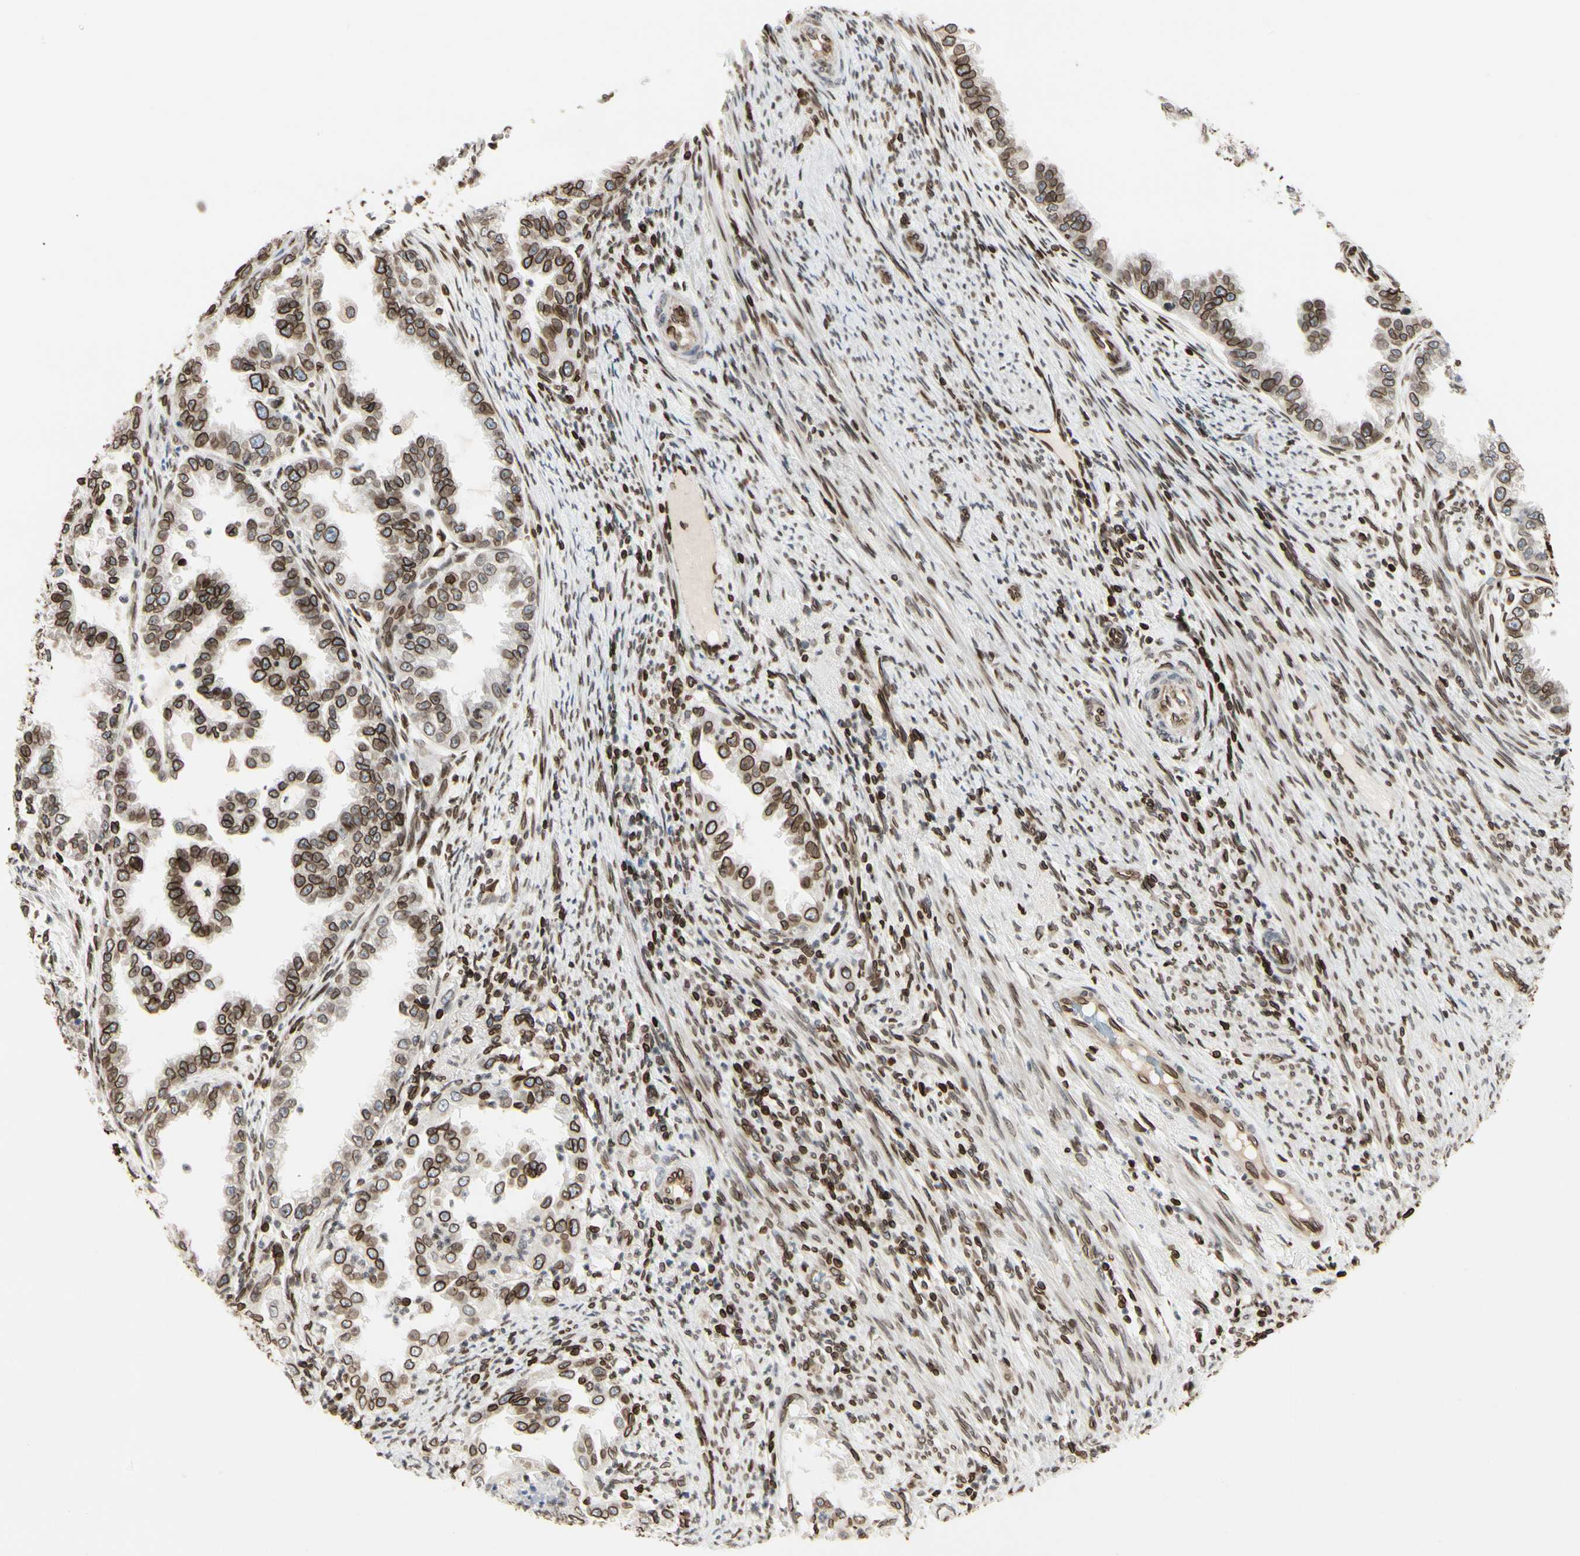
{"staining": {"intensity": "strong", "quantity": ">75%", "location": "cytoplasmic/membranous,nuclear"}, "tissue": "endometrial cancer", "cell_type": "Tumor cells", "image_type": "cancer", "snomed": [{"axis": "morphology", "description": "Adenocarcinoma, NOS"}, {"axis": "topography", "description": "Endometrium"}], "caption": "Tumor cells display strong cytoplasmic/membranous and nuclear positivity in about >75% of cells in adenocarcinoma (endometrial). (brown staining indicates protein expression, while blue staining denotes nuclei).", "gene": "TMPO", "patient": {"sex": "female", "age": 85}}